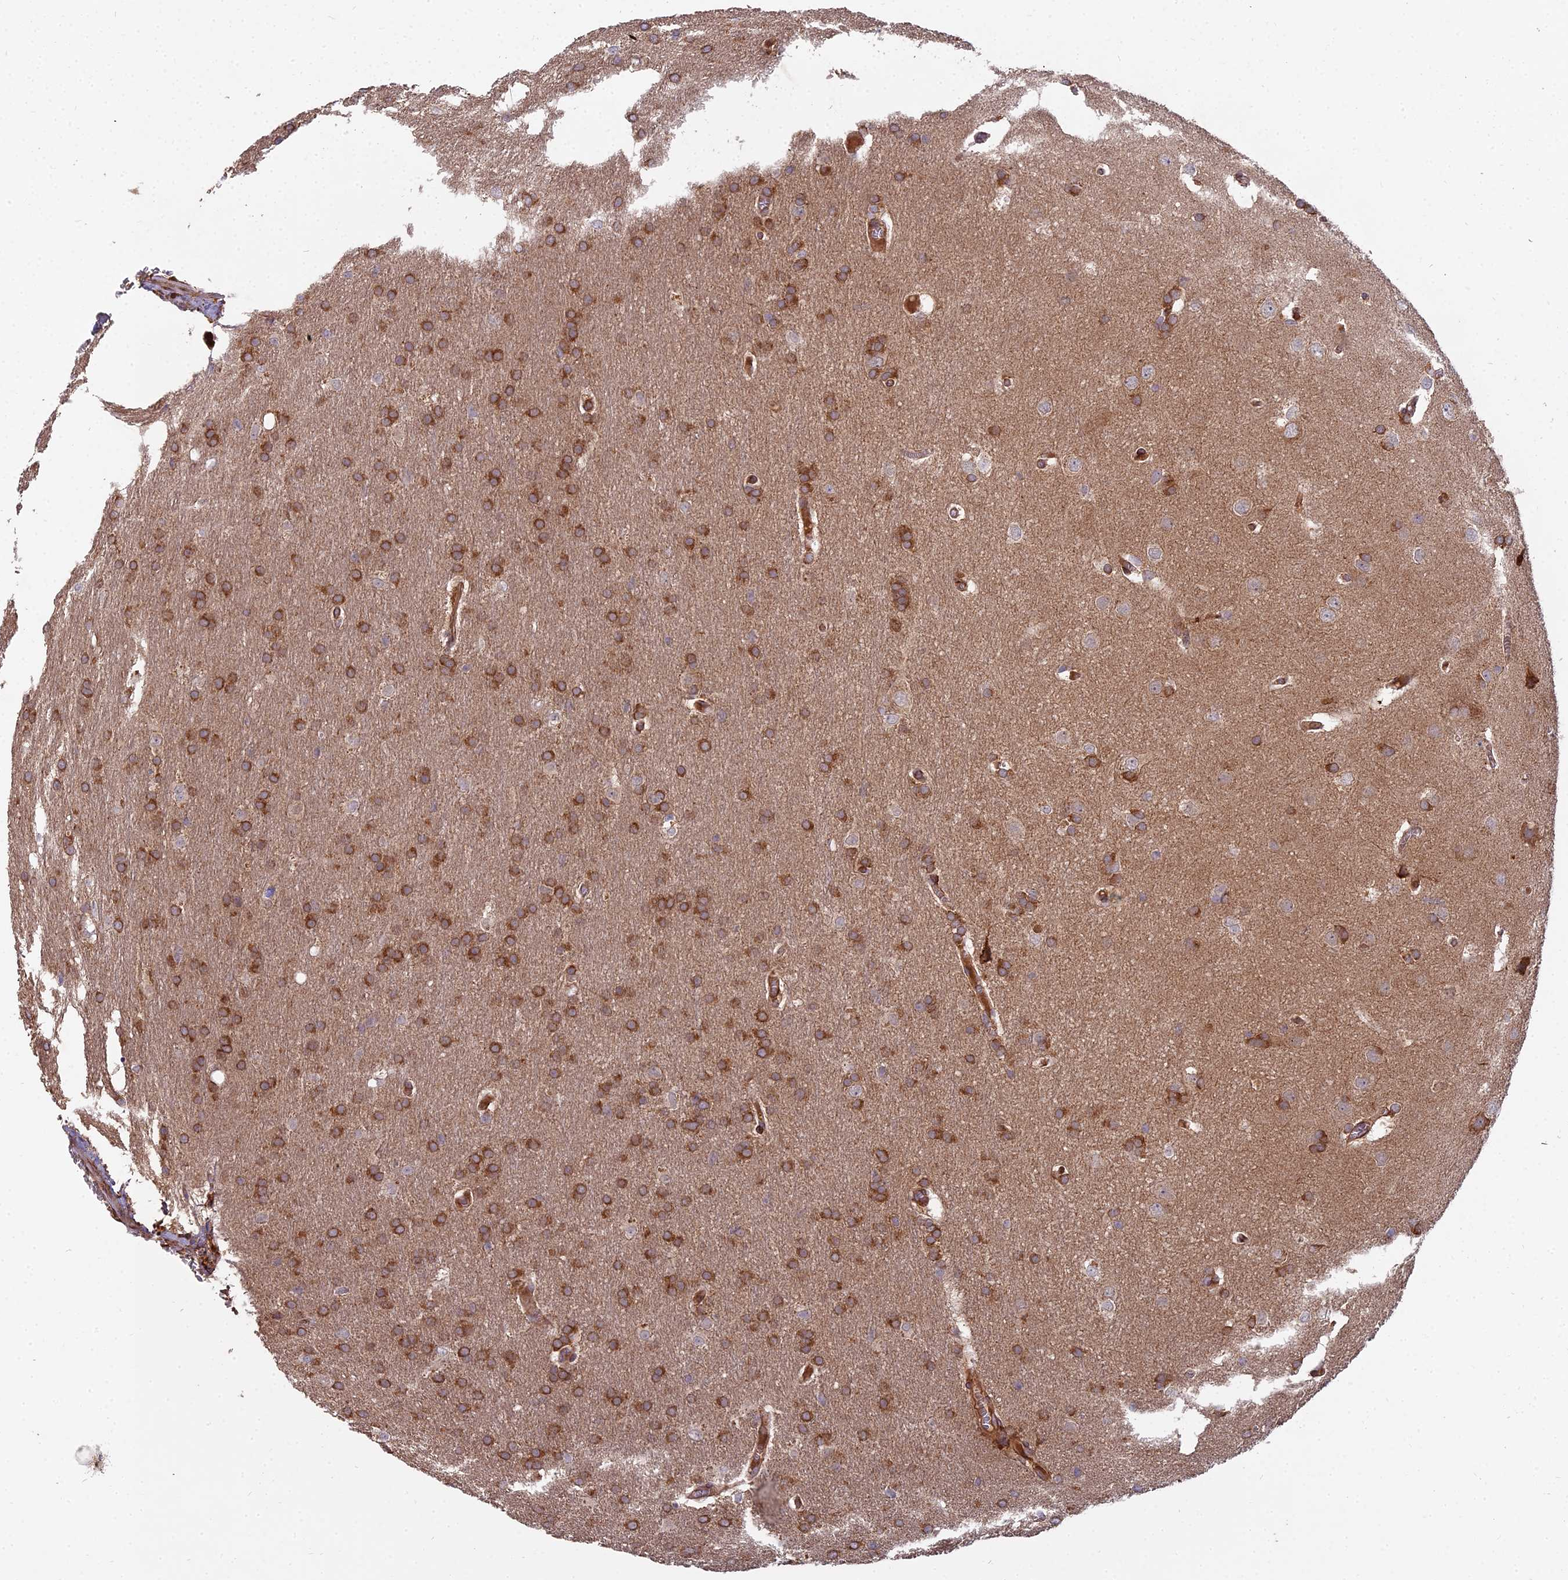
{"staining": {"intensity": "strong", "quantity": ">75%", "location": "cytoplasmic/membranous"}, "tissue": "glioma", "cell_type": "Tumor cells", "image_type": "cancer", "snomed": [{"axis": "morphology", "description": "Glioma, malignant, Low grade"}, {"axis": "topography", "description": "Brain"}], "caption": "Immunohistochemical staining of malignant glioma (low-grade) displays high levels of strong cytoplasmic/membranous protein staining in about >75% of tumor cells. (DAB (3,3'-diaminobenzidine) IHC, brown staining for protein, blue staining for nuclei).", "gene": "NDUFAF7", "patient": {"sex": "female", "age": 32}}